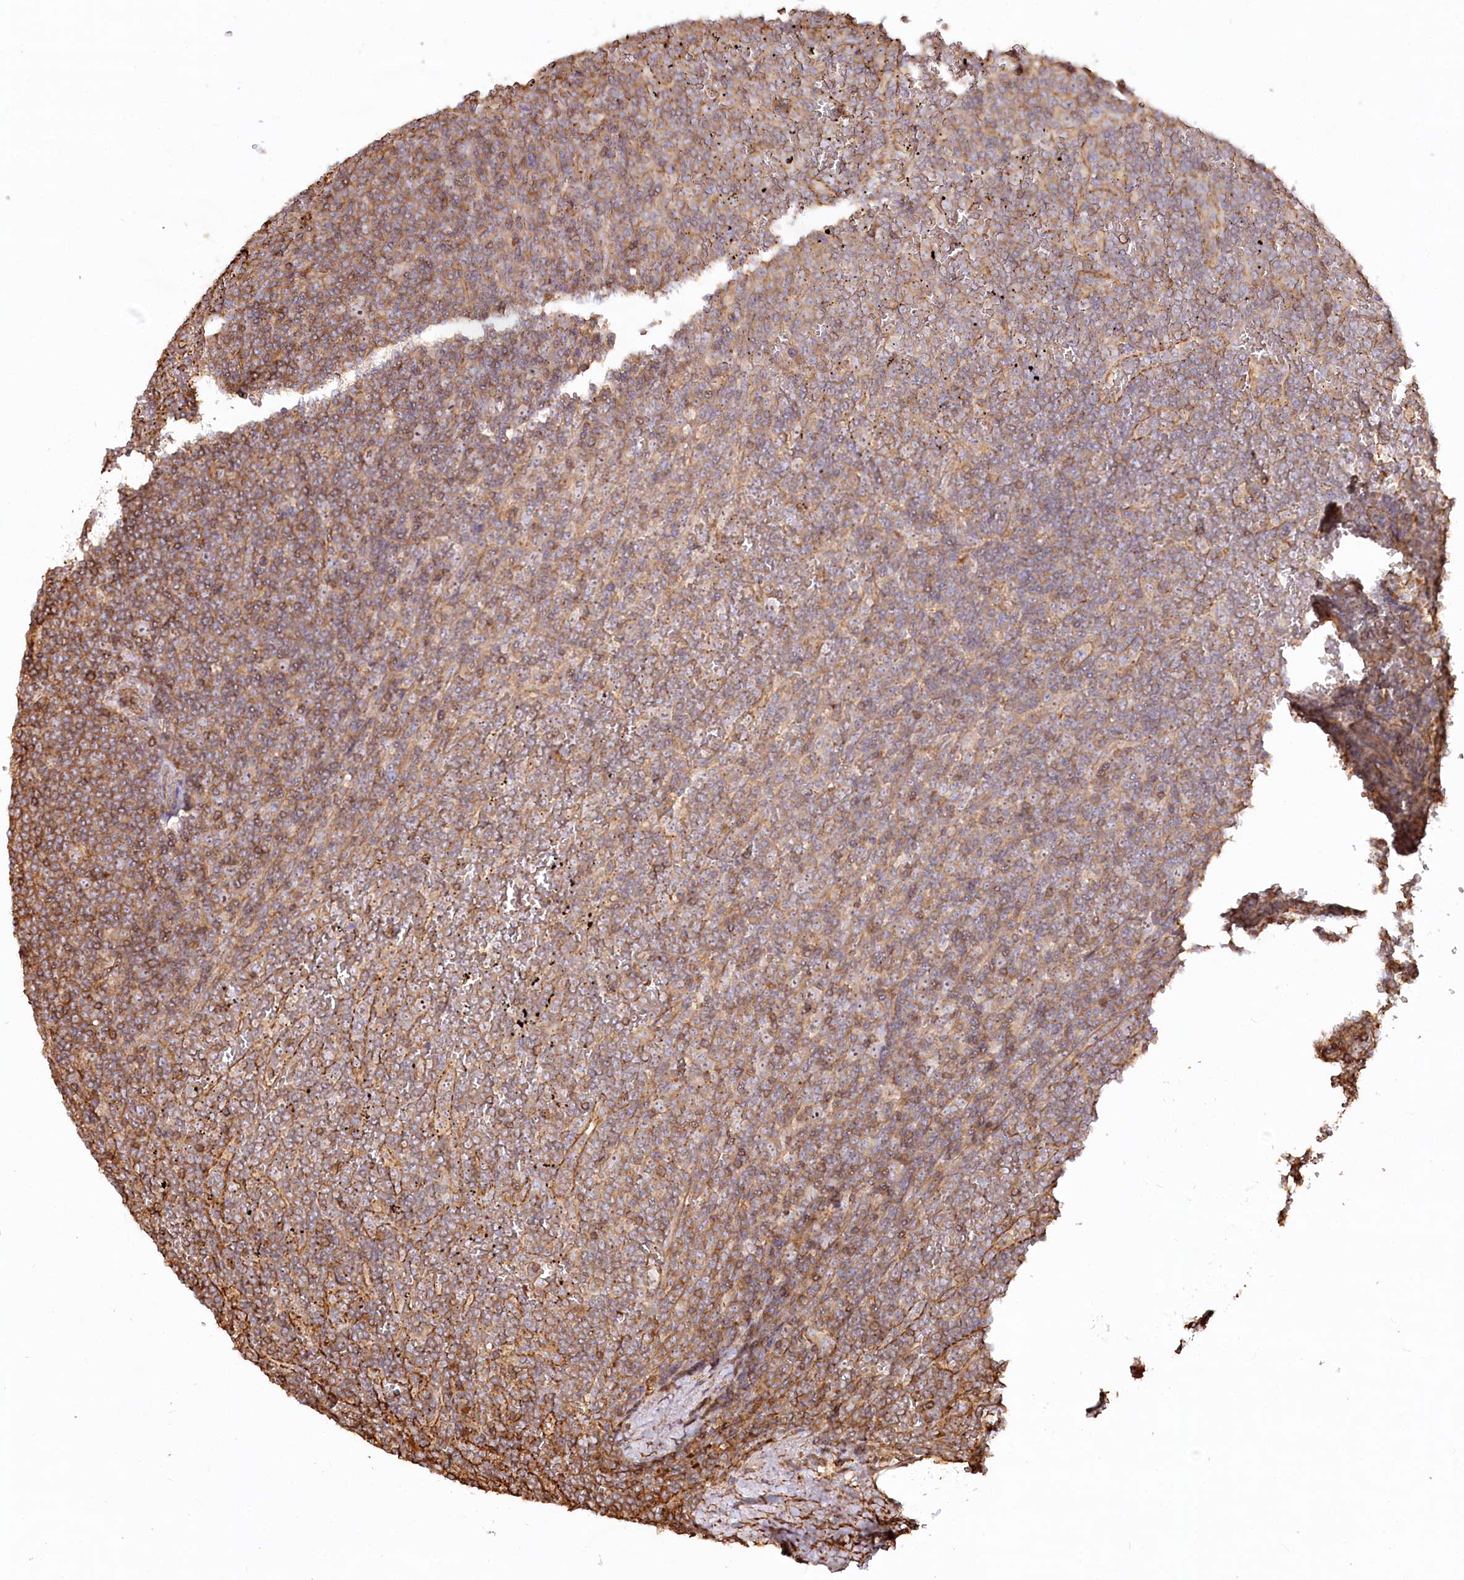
{"staining": {"intensity": "moderate", "quantity": "25%-75%", "location": "cytoplasmic/membranous"}, "tissue": "lymphoma", "cell_type": "Tumor cells", "image_type": "cancer", "snomed": [{"axis": "morphology", "description": "Malignant lymphoma, non-Hodgkin's type, Low grade"}, {"axis": "topography", "description": "Spleen"}], "caption": "Protein staining of malignant lymphoma, non-Hodgkin's type (low-grade) tissue reveals moderate cytoplasmic/membranous positivity in about 25%-75% of tumor cells.", "gene": "WDR36", "patient": {"sex": "female", "age": 19}}